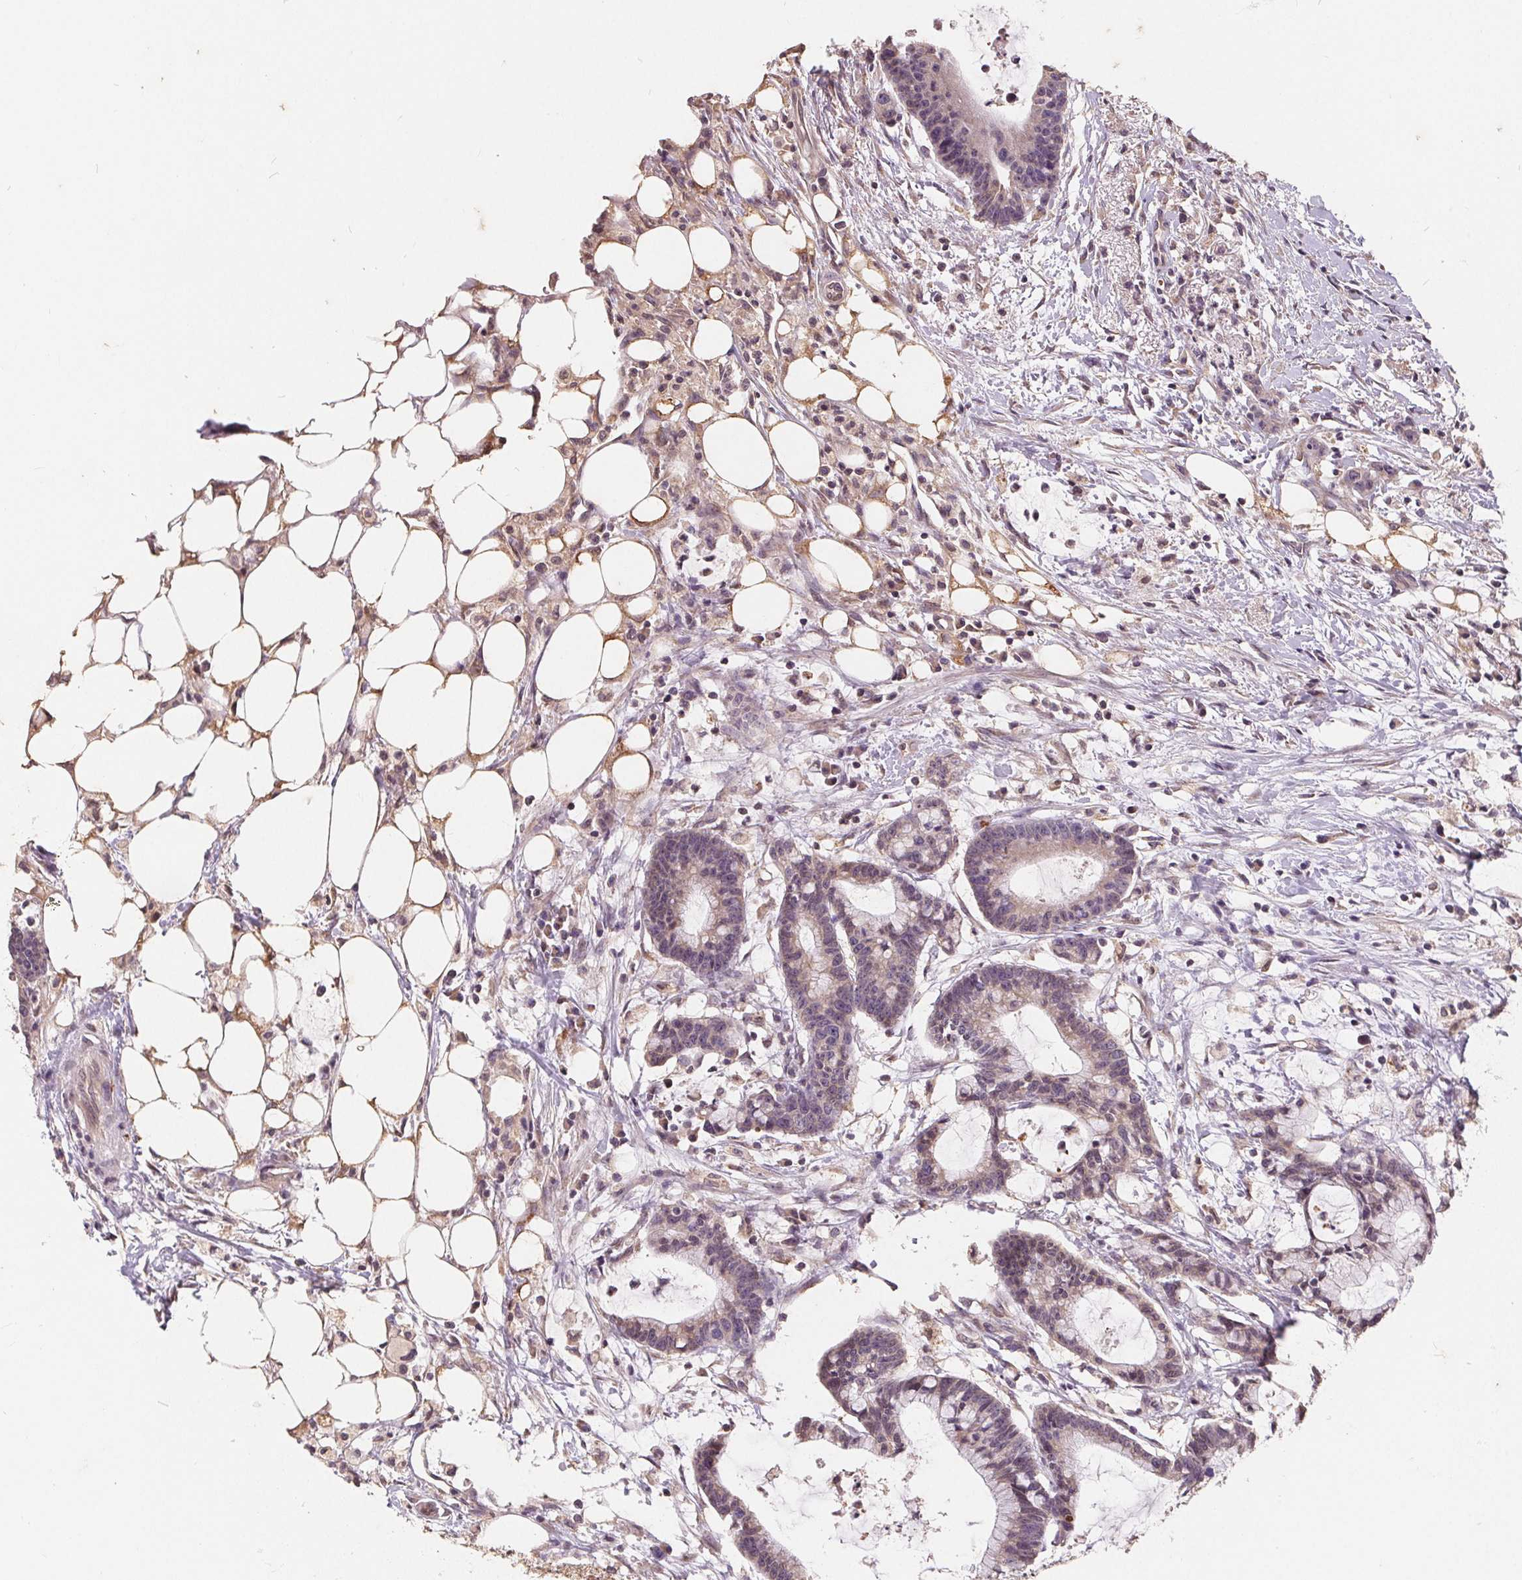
{"staining": {"intensity": "weak", "quantity": "<25%", "location": "cytoplasmic/membranous"}, "tissue": "colorectal cancer", "cell_type": "Tumor cells", "image_type": "cancer", "snomed": [{"axis": "morphology", "description": "Adenocarcinoma, NOS"}, {"axis": "topography", "description": "Colon"}], "caption": "This is a image of immunohistochemistry staining of colorectal adenocarcinoma, which shows no staining in tumor cells.", "gene": "CDIPT", "patient": {"sex": "female", "age": 78}}